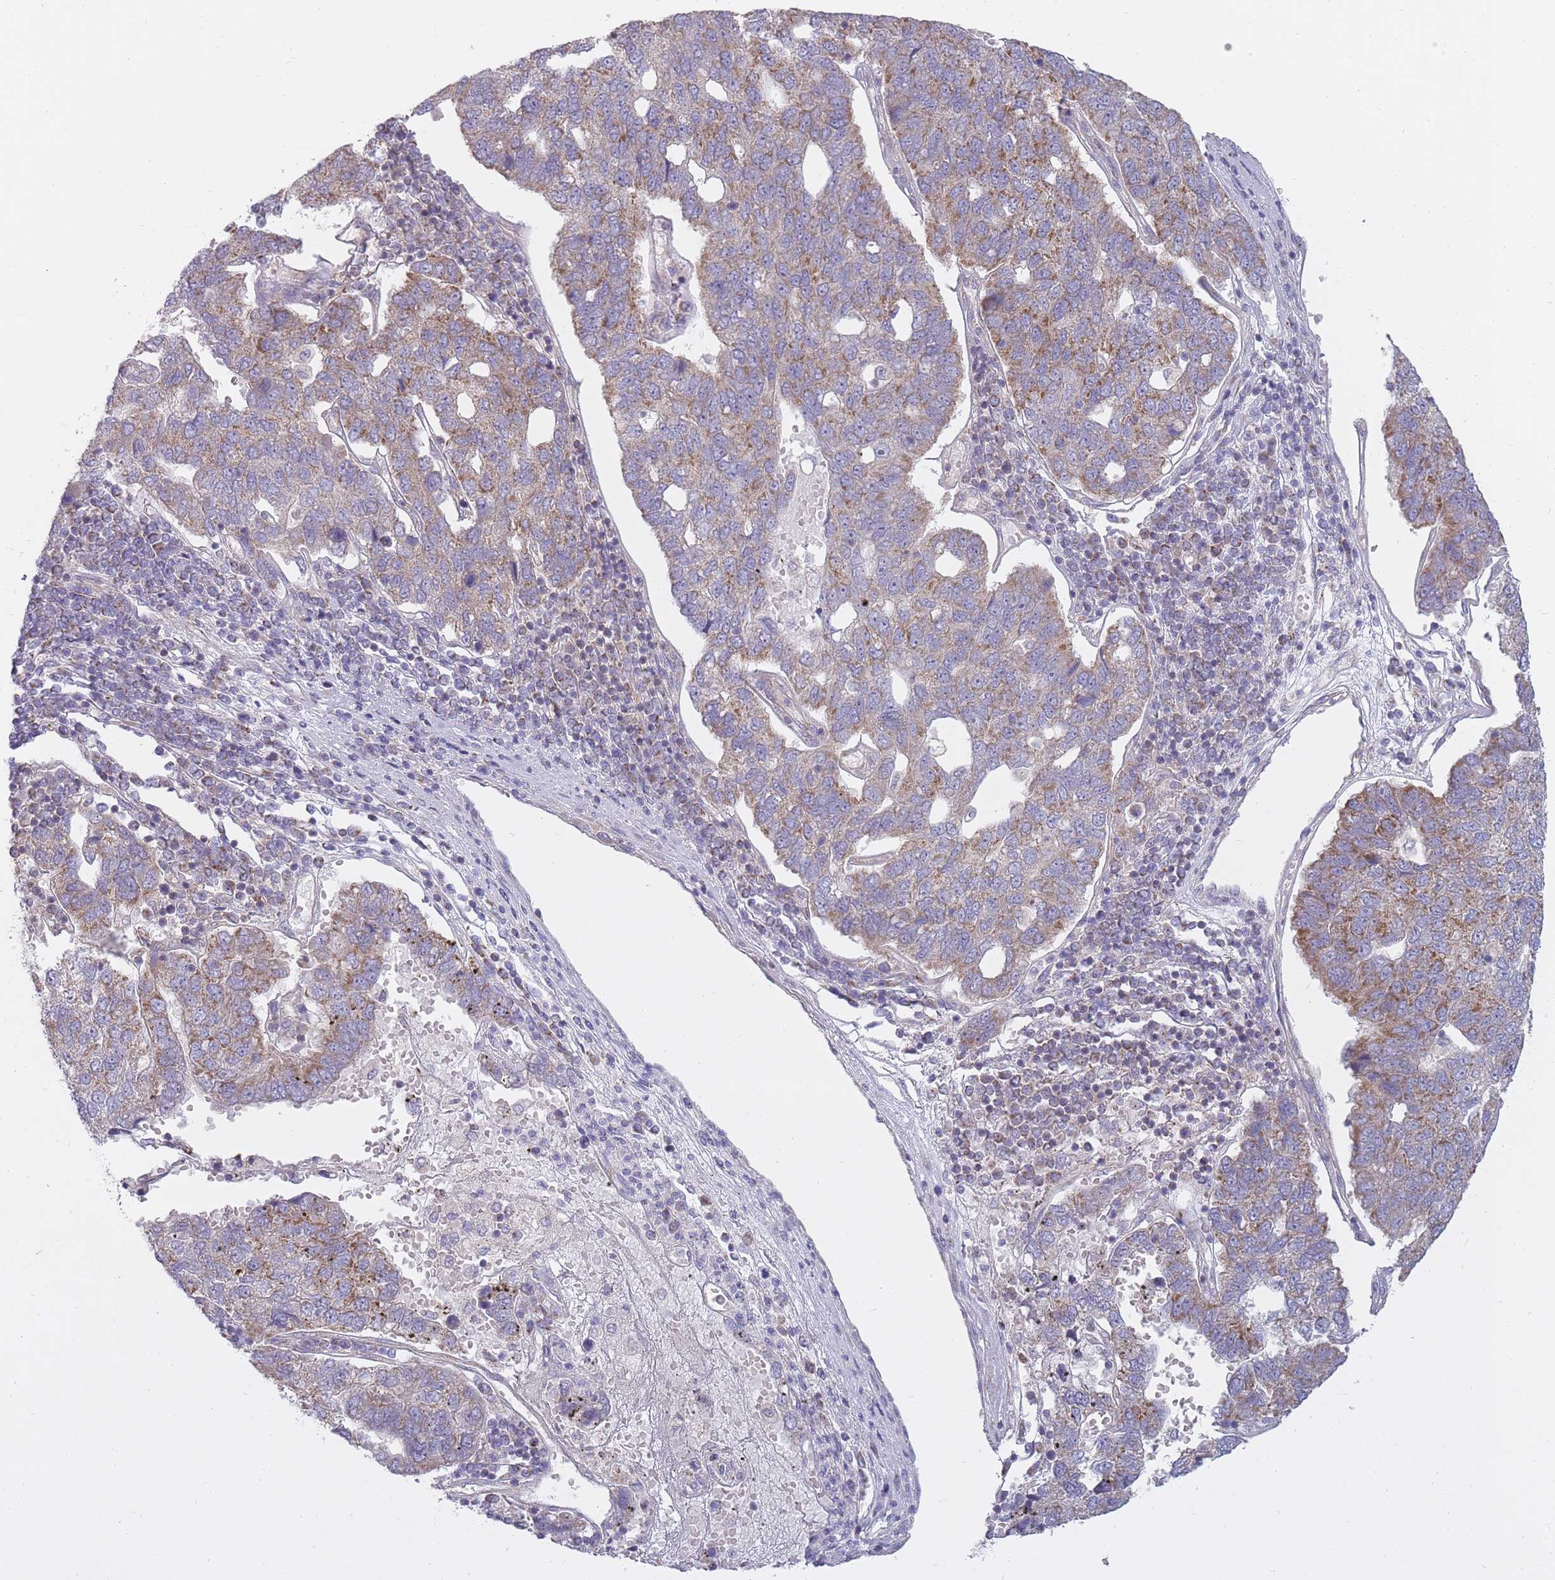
{"staining": {"intensity": "moderate", "quantity": "25%-75%", "location": "cytoplasmic/membranous"}, "tissue": "pancreatic cancer", "cell_type": "Tumor cells", "image_type": "cancer", "snomed": [{"axis": "morphology", "description": "Adenocarcinoma, NOS"}, {"axis": "topography", "description": "Pancreas"}], "caption": "Approximately 25%-75% of tumor cells in human pancreatic cancer (adenocarcinoma) demonstrate moderate cytoplasmic/membranous protein staining as visualized by brown immunohistochemical staining.", "gene": "ALKBH4", "patient": {"sex": "female", "age": 61}}